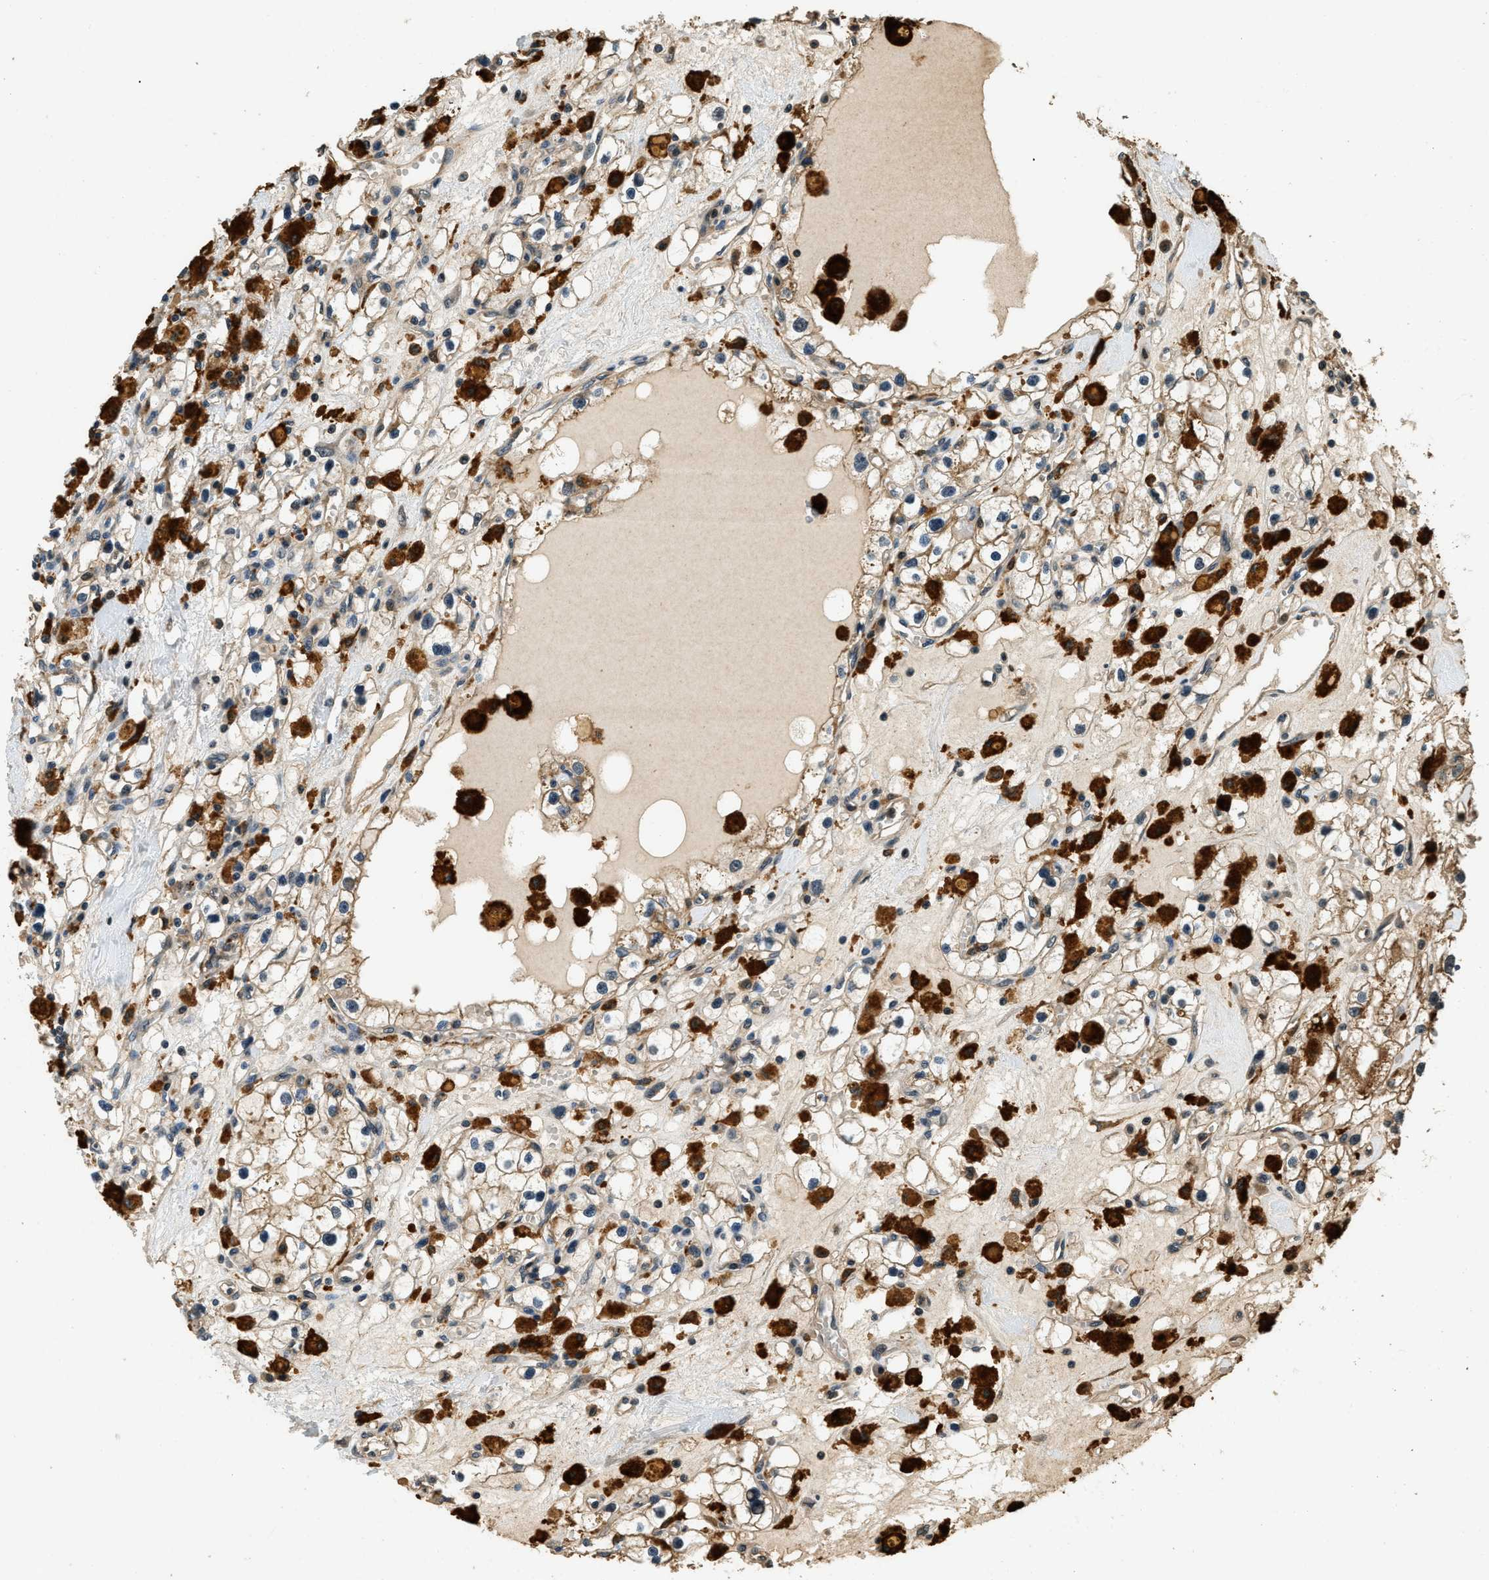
{"staining": {"intensity": "weak", "quantity": "<25%", "location": "cytoplasmic/membranous"}, "tissue": "renal cancer", "cell_type": "Tumor cells", "image_type": "cancer", "snomed": [{"axis": "morphology", "description": "Adenocarcinoma, NOS"}, {"axis": "topography", "description": "Kidney"}], "caption": "High power microscopy image of an immunohistochemistry (IHC) photomicrograph of renal cancer (adenocarcinoma), revealing no significant positivity in tumor cells.", "gene": "RAP2A", "patient": {"sex": "male", "age": 56}}